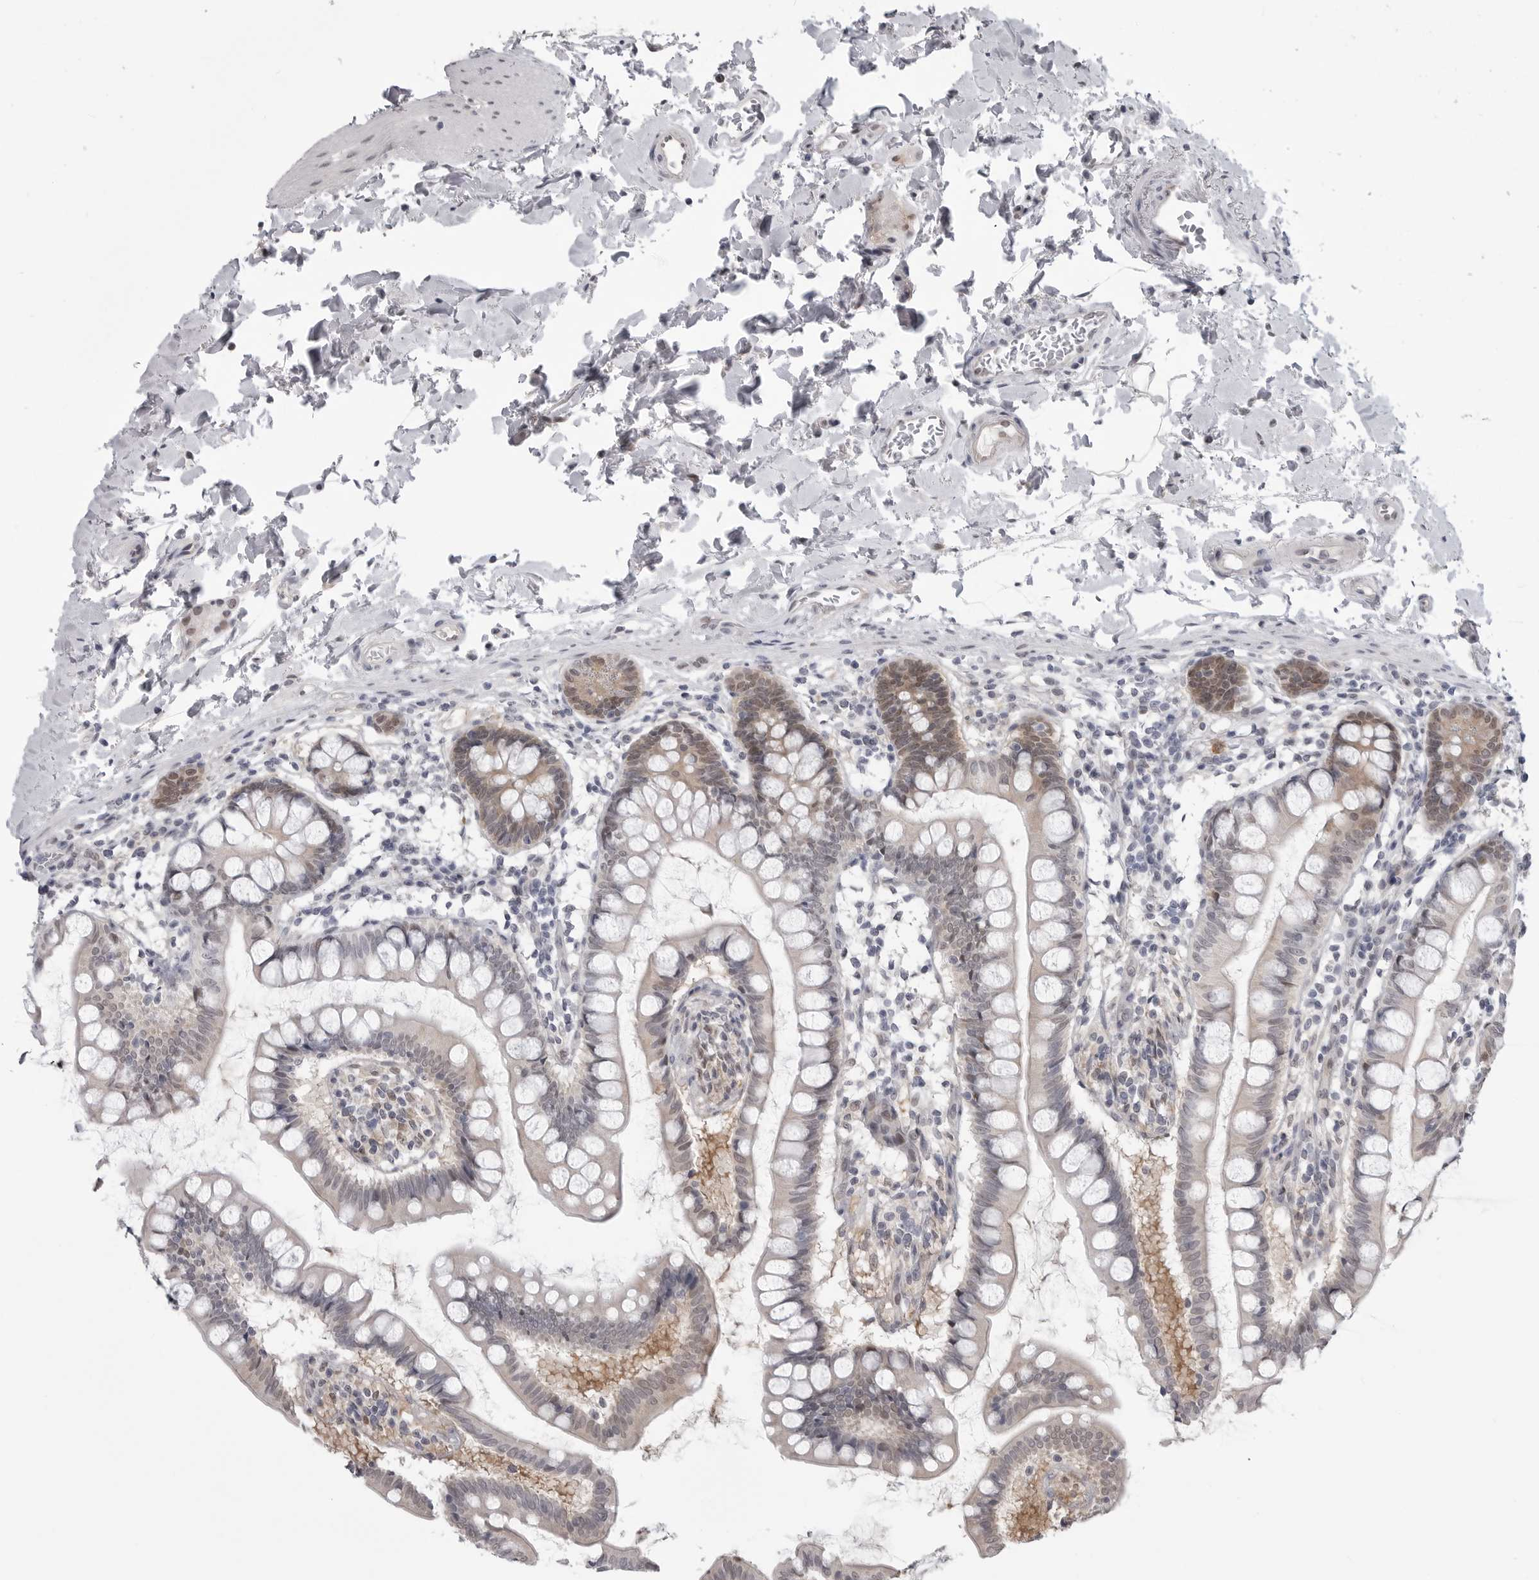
{"staining": {"intensity": "moderate", "quantity": "25%-75%", "location": "cytoplasmic/membranous,nuclear"}, "tissue": "small intestine", "cell_type": "Glandular cells", "image_type": "normal", "snomed": [{"axis": "morphology", "description": "Normal tissue, NOS"}, {"axis": "topography", "description": "Small intestine"}], "caption": "Human small intestine stained with a brown dye demonstrates moderate cytoplasmic/membranous,nuclear positive expression in about 25%-75% of glandular cells.", "gene": "PNPO", "patient": {"sex": "female", "age": 84}}